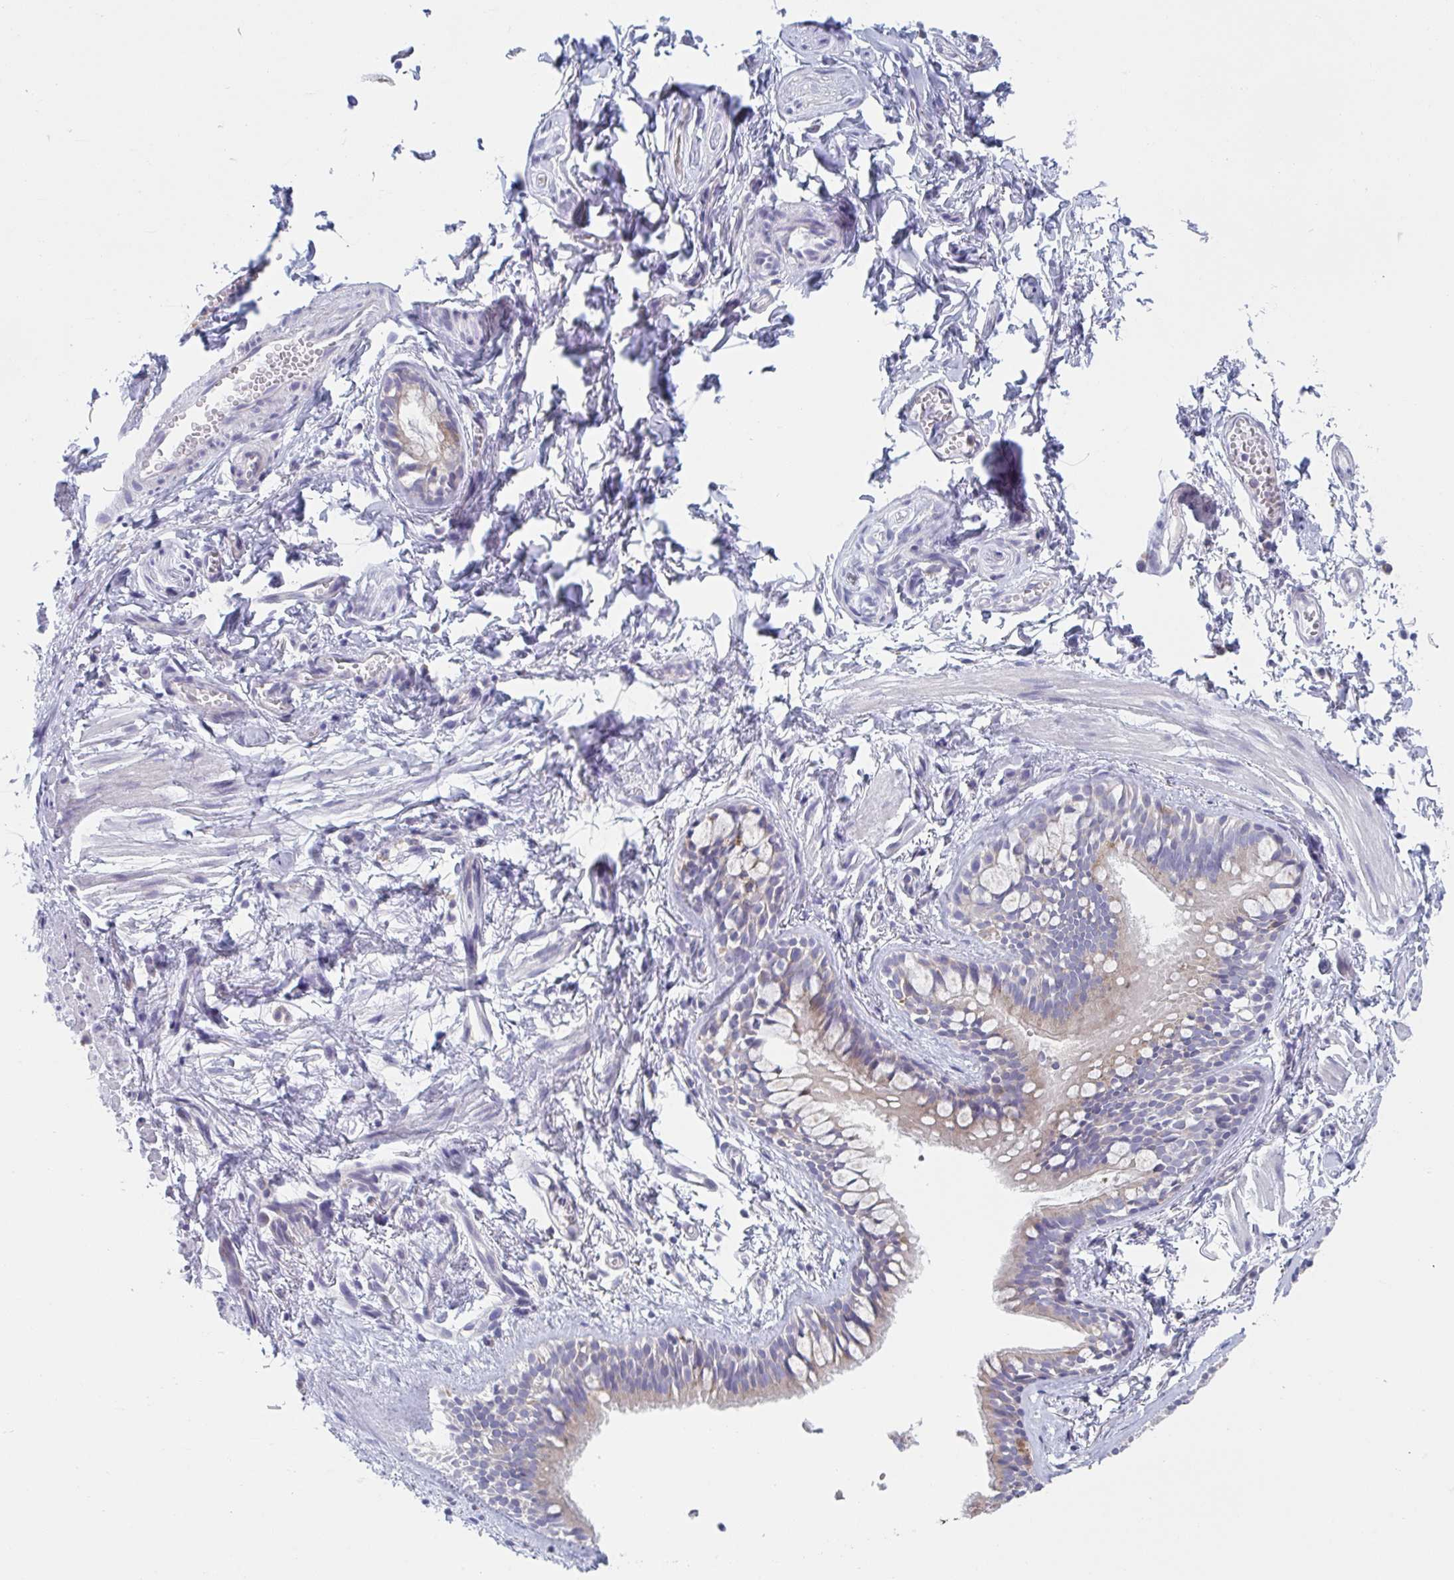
{"staining": {"intensity": "weak", "quantity": "<25%", "location": "cytoplasmic/membranous"}, "tissue": "bronchus", "cell_type": "Respiratory epithelial cells", "image_type": "normal", "snomed": [{"axis": "morphology", "description": "Normal tissue, NOS"}, {"axis": "topography", "description": "Bronchus"}], "caption": "Respiratory epithelial cells show no significant staining in benign bronchus.", "gene": "NIPSNAP1", "patient": {"sex": "female", "age": 59}}